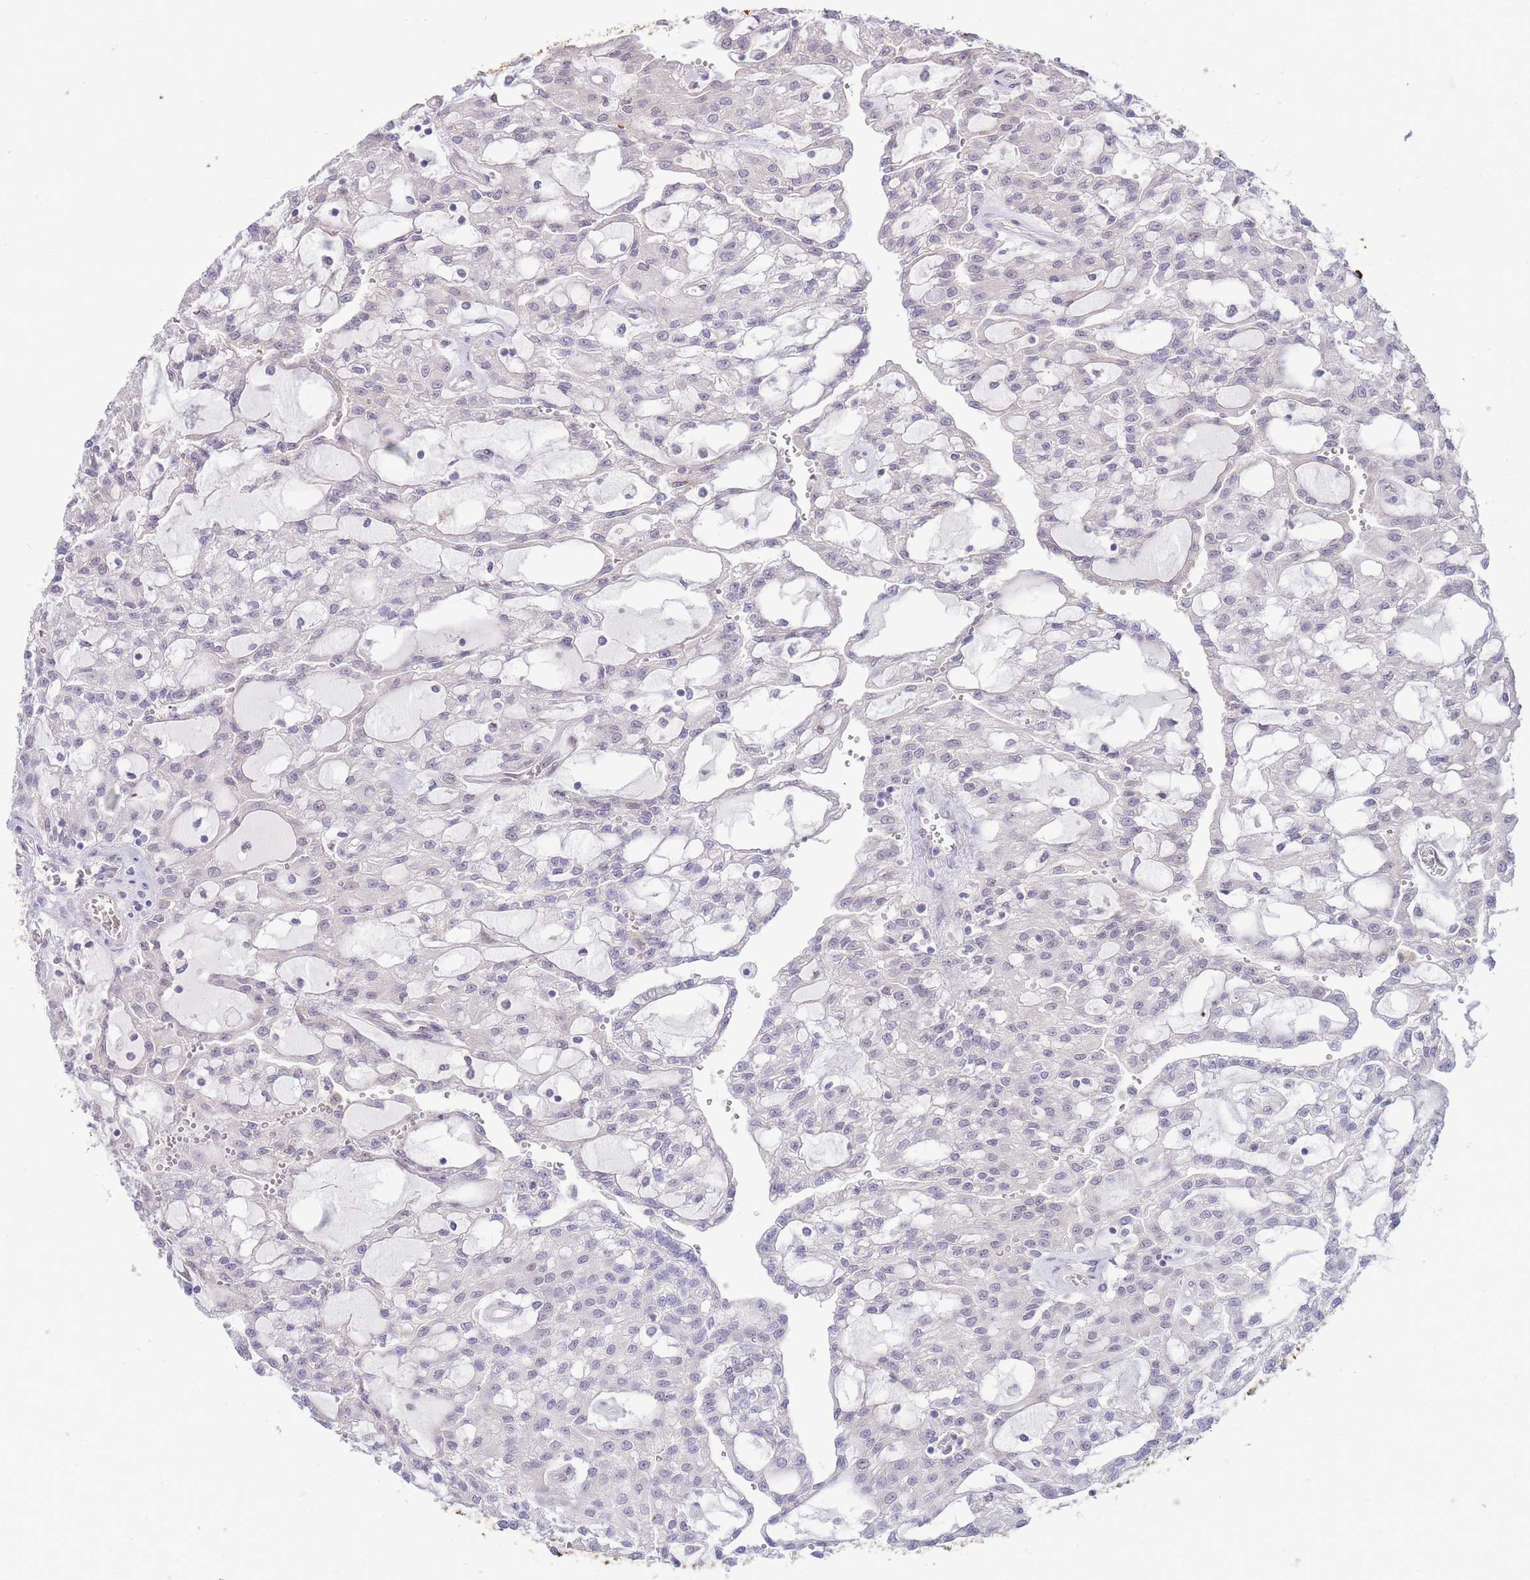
{"staining": {"intensity": "negative", "quantity": "none", "location": "none"}, "tissue": "renal cancer", "cell_type": "Tumor cells", "image_type": "cancer", "snomed": [{"axis": "morphology", "description": "Adenocarcinoma, NOS"}, {"axis": "topography", "description": "Kidney"}], "caption": "Tumor cells show no significant expression in renal cancer (adenocarcinoma). (DAB (3,3'-diaminobenzidine) immunohistochemistry (IHC) with hematoxylin counter stain).", "gene": "FBXO46", "patient": {"sex": "male", "age": 63}}